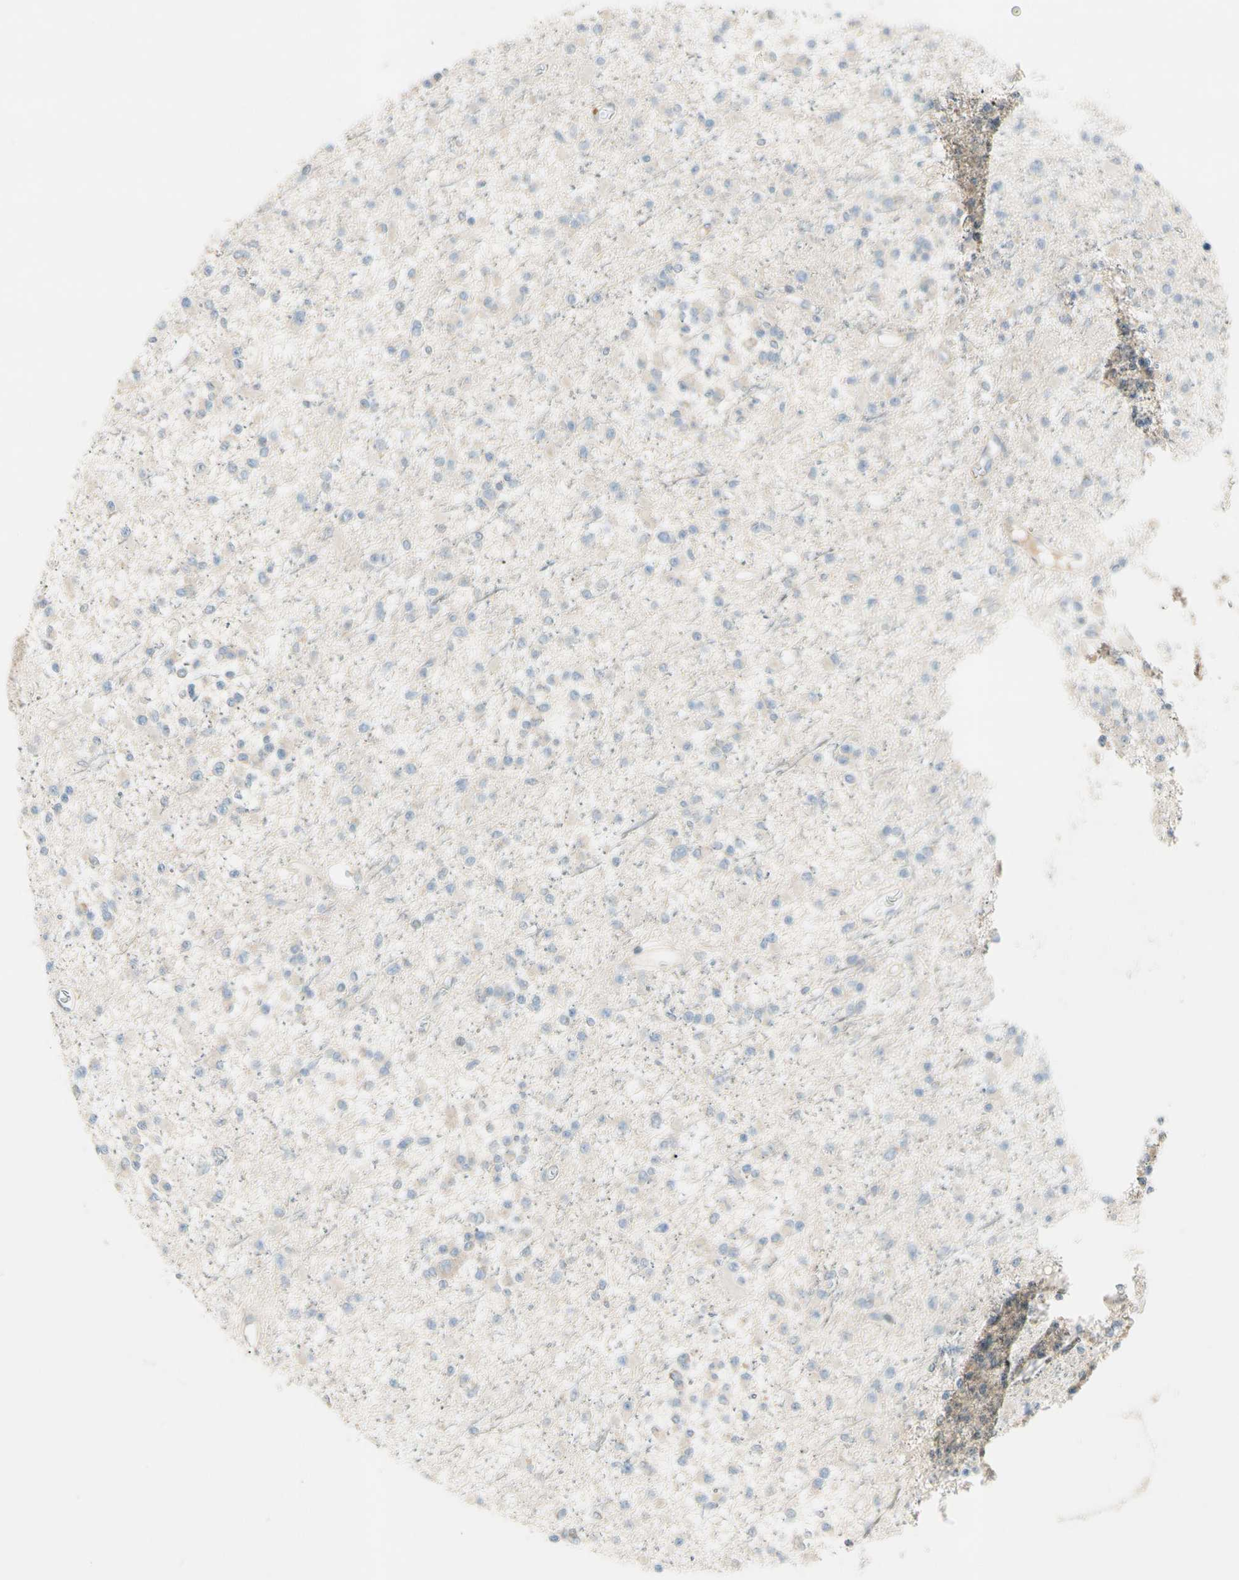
{"staining": {"intensity": "negative", "quantity": "none", "location": "none"}, "tissue": "glioma", "cell_type": "Tumor cells", "image_type": "cancer", "snomed": [{"axis": "morphology", "description": "Glioma, malignant, Low grade"}, {"axis": "topography", "description": "Brain"}], "caption": "Immunohistochemical staining of glioma displays no significant staining in tumor cells.", "gene": "ADGRA3", "patient": {"sex": "female", "age": 22}}